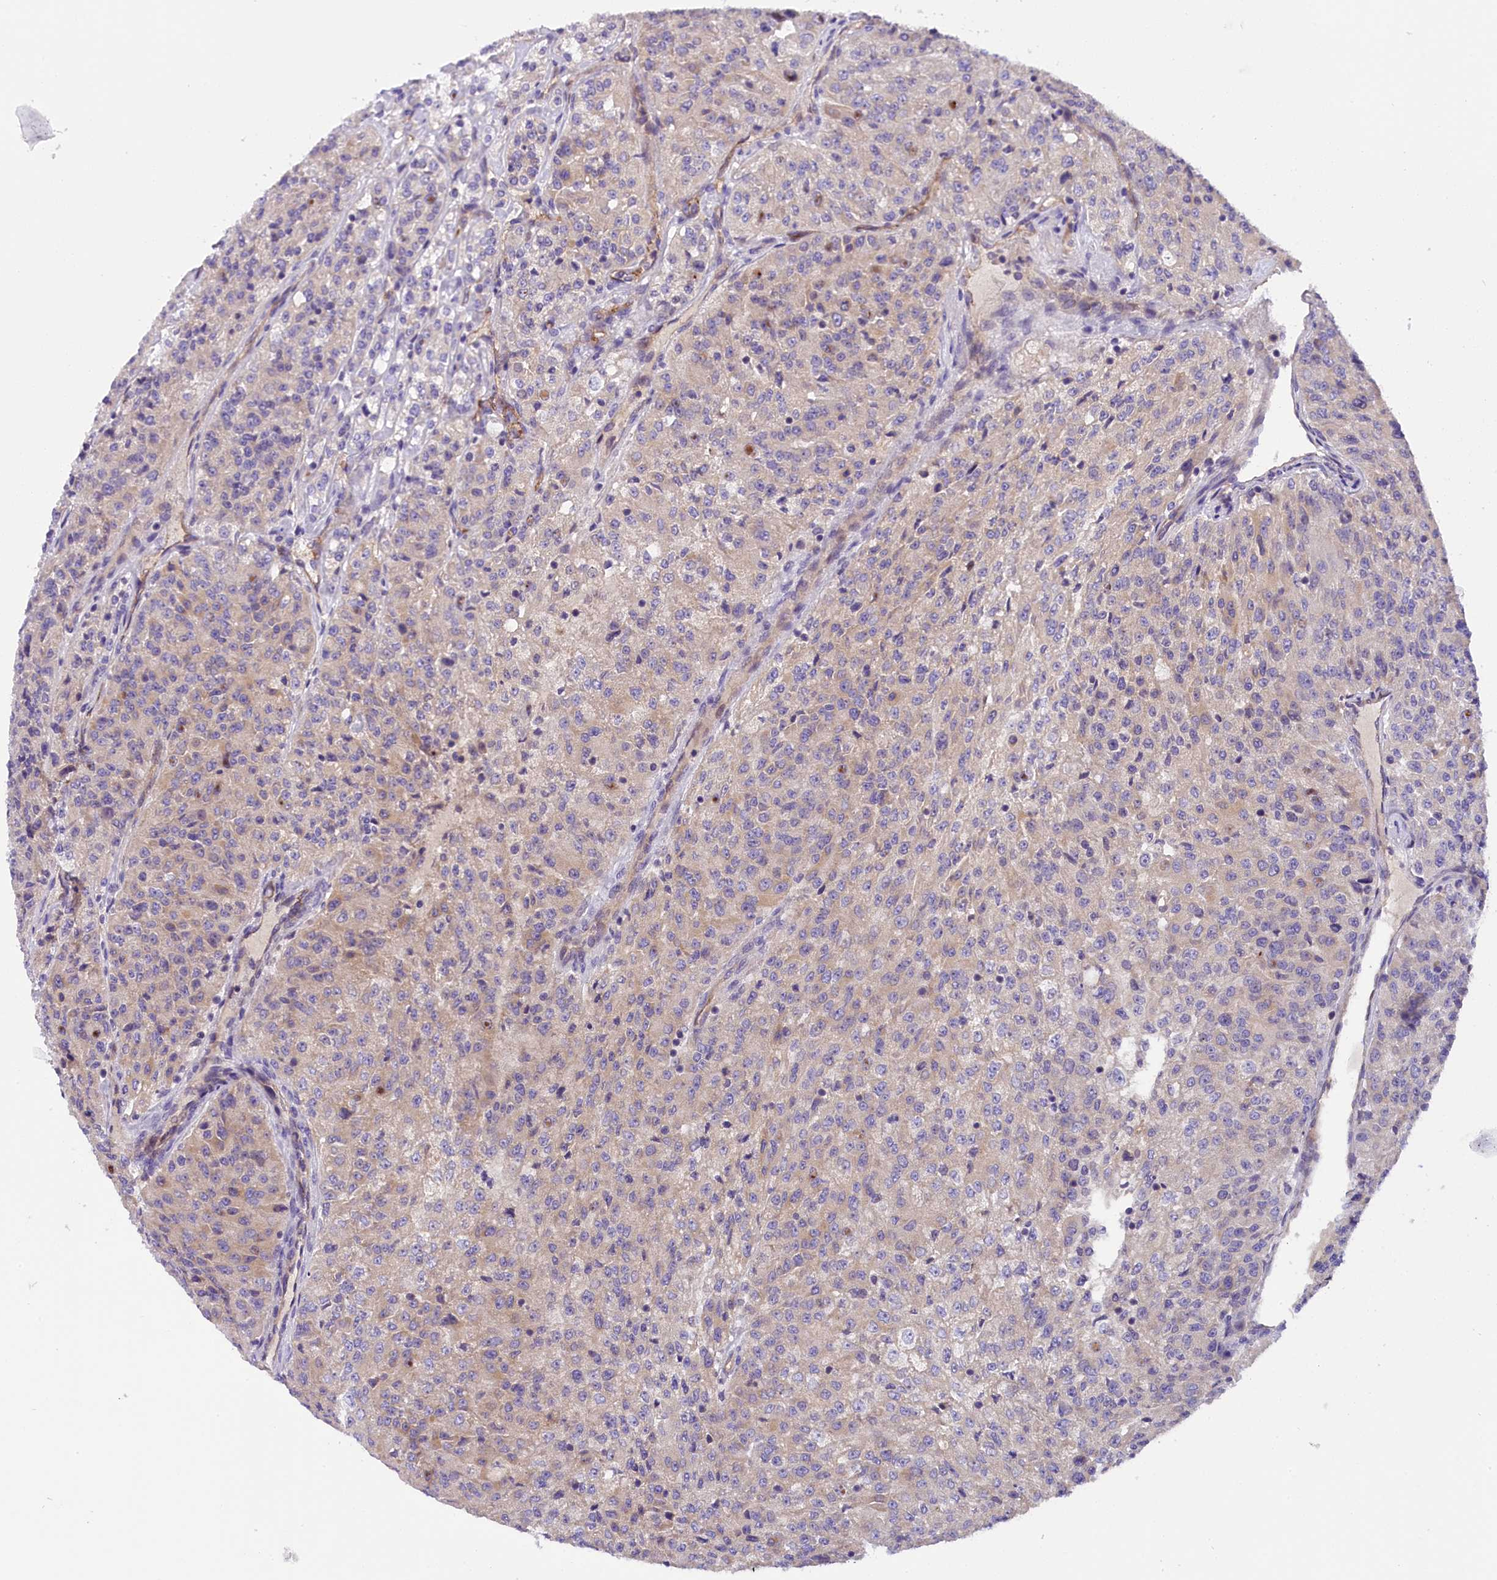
{"staining": {"intensity": "weak", "quantity": "<25%", "location": "cytoplasmic/membranous"}, "tissue": "renal cancer", "cell_type": "Tumor cells", "image_type": "cancer", "snomed": [{"axis": "morphology", "description": "Adenocarcinoma, NOS"}, {"axis": "topography", "description": "Kidney"}], "caption": "Renal cancer (adenocarcinoma) was stained to show a protein in brown. There is no significant positivity in tumor cells.", "gene": "DNAJB9", "patient": {"sex": "female", "age": 63}}